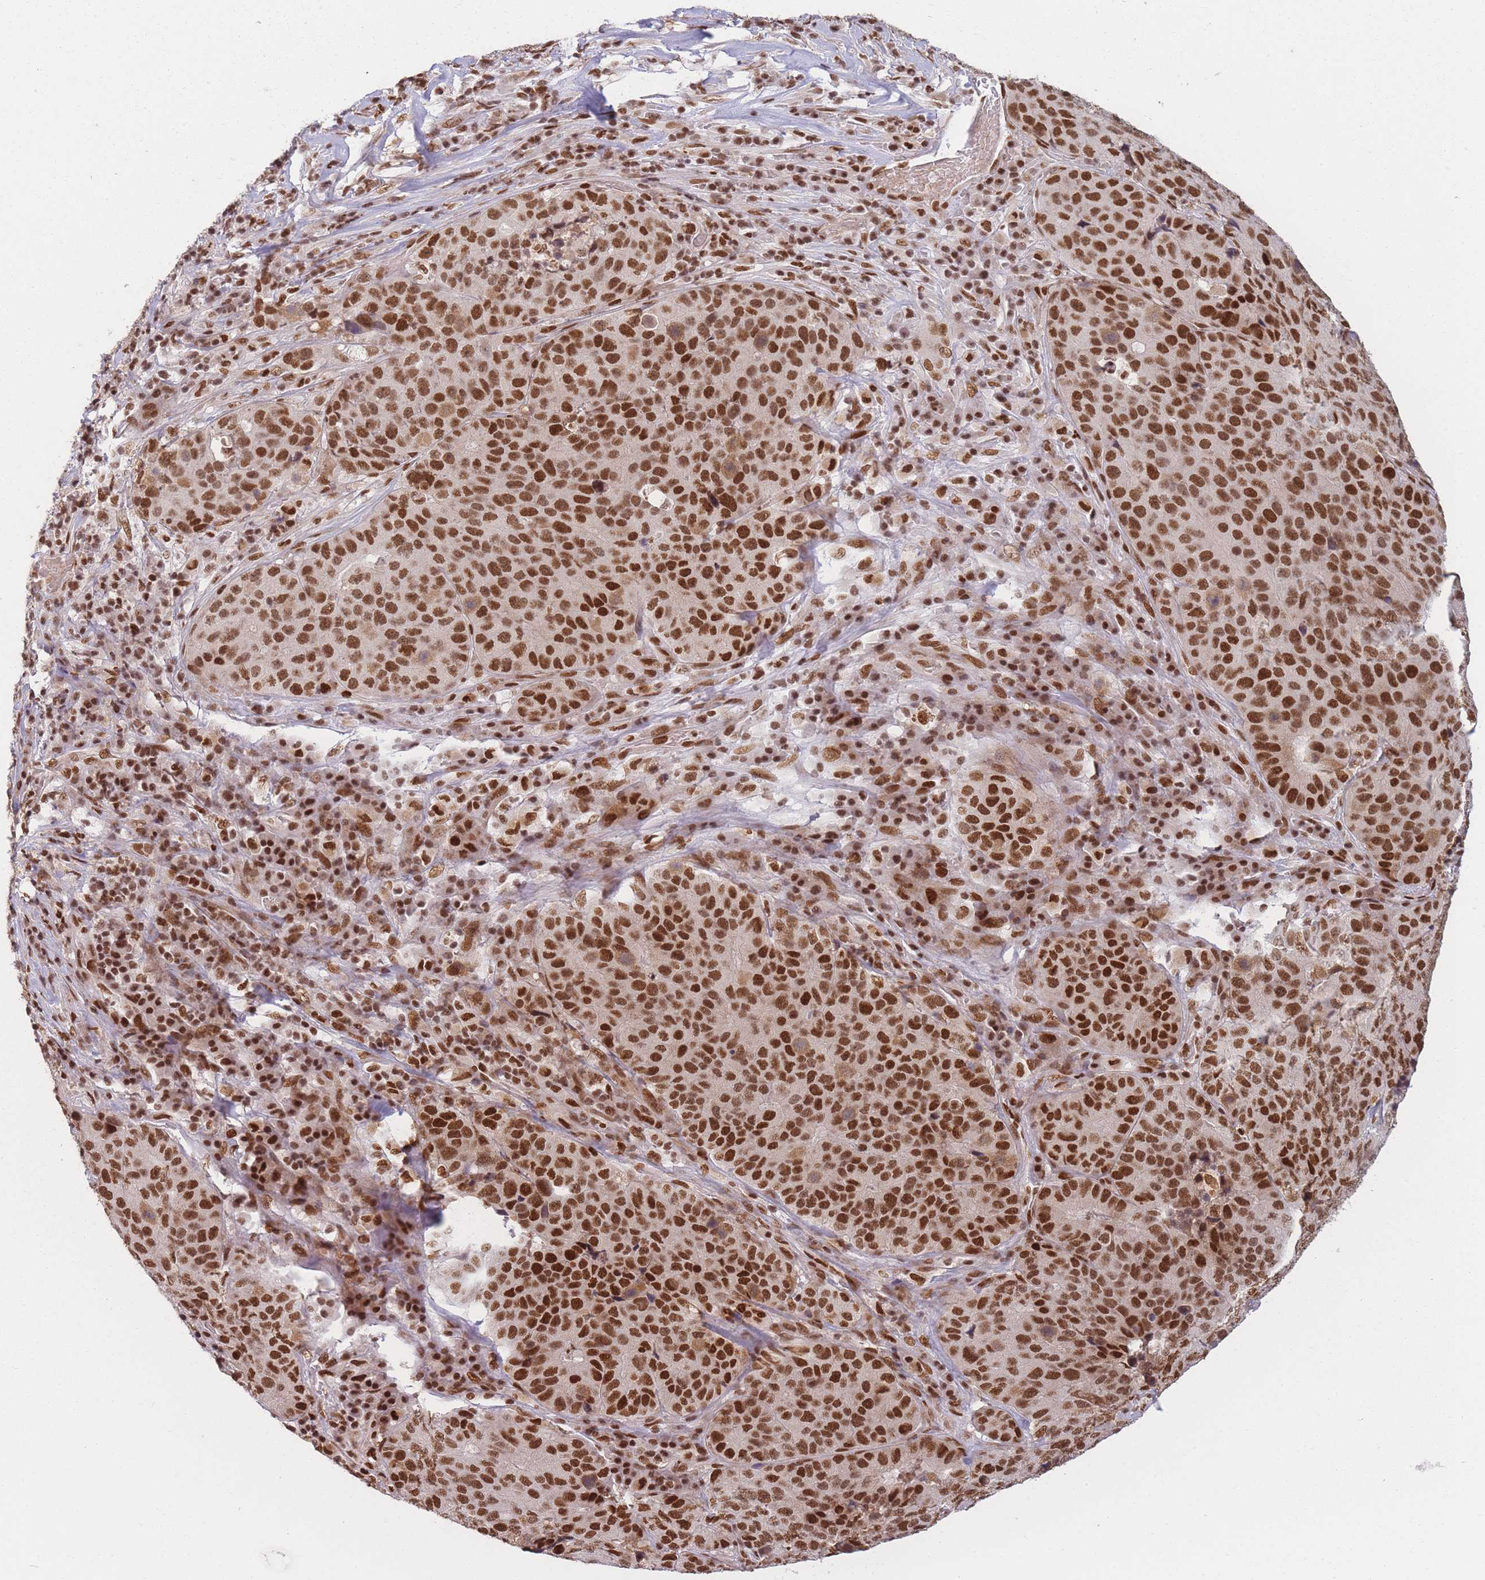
{"staining": {"intensity": "strong", "quantity": ">75%", "location": "nuclear"}, "tissue": "stomach cancer", "cell_type": "Tumor cells", "image_type": "cancer", "snomed": [{"axis": "morphology", "description": "Adenocarcinoma, NOS"}, {"axis": "topography", "description": "Stomach"}], "caption": "Stomach cancer (adenocarcinoma) stained with a brown dye demonstrates strong nuclear positive staining in about >75% of tumor cells.", "gene": "SUPT6H", "patient": {"sex": "male", "age": 71}}